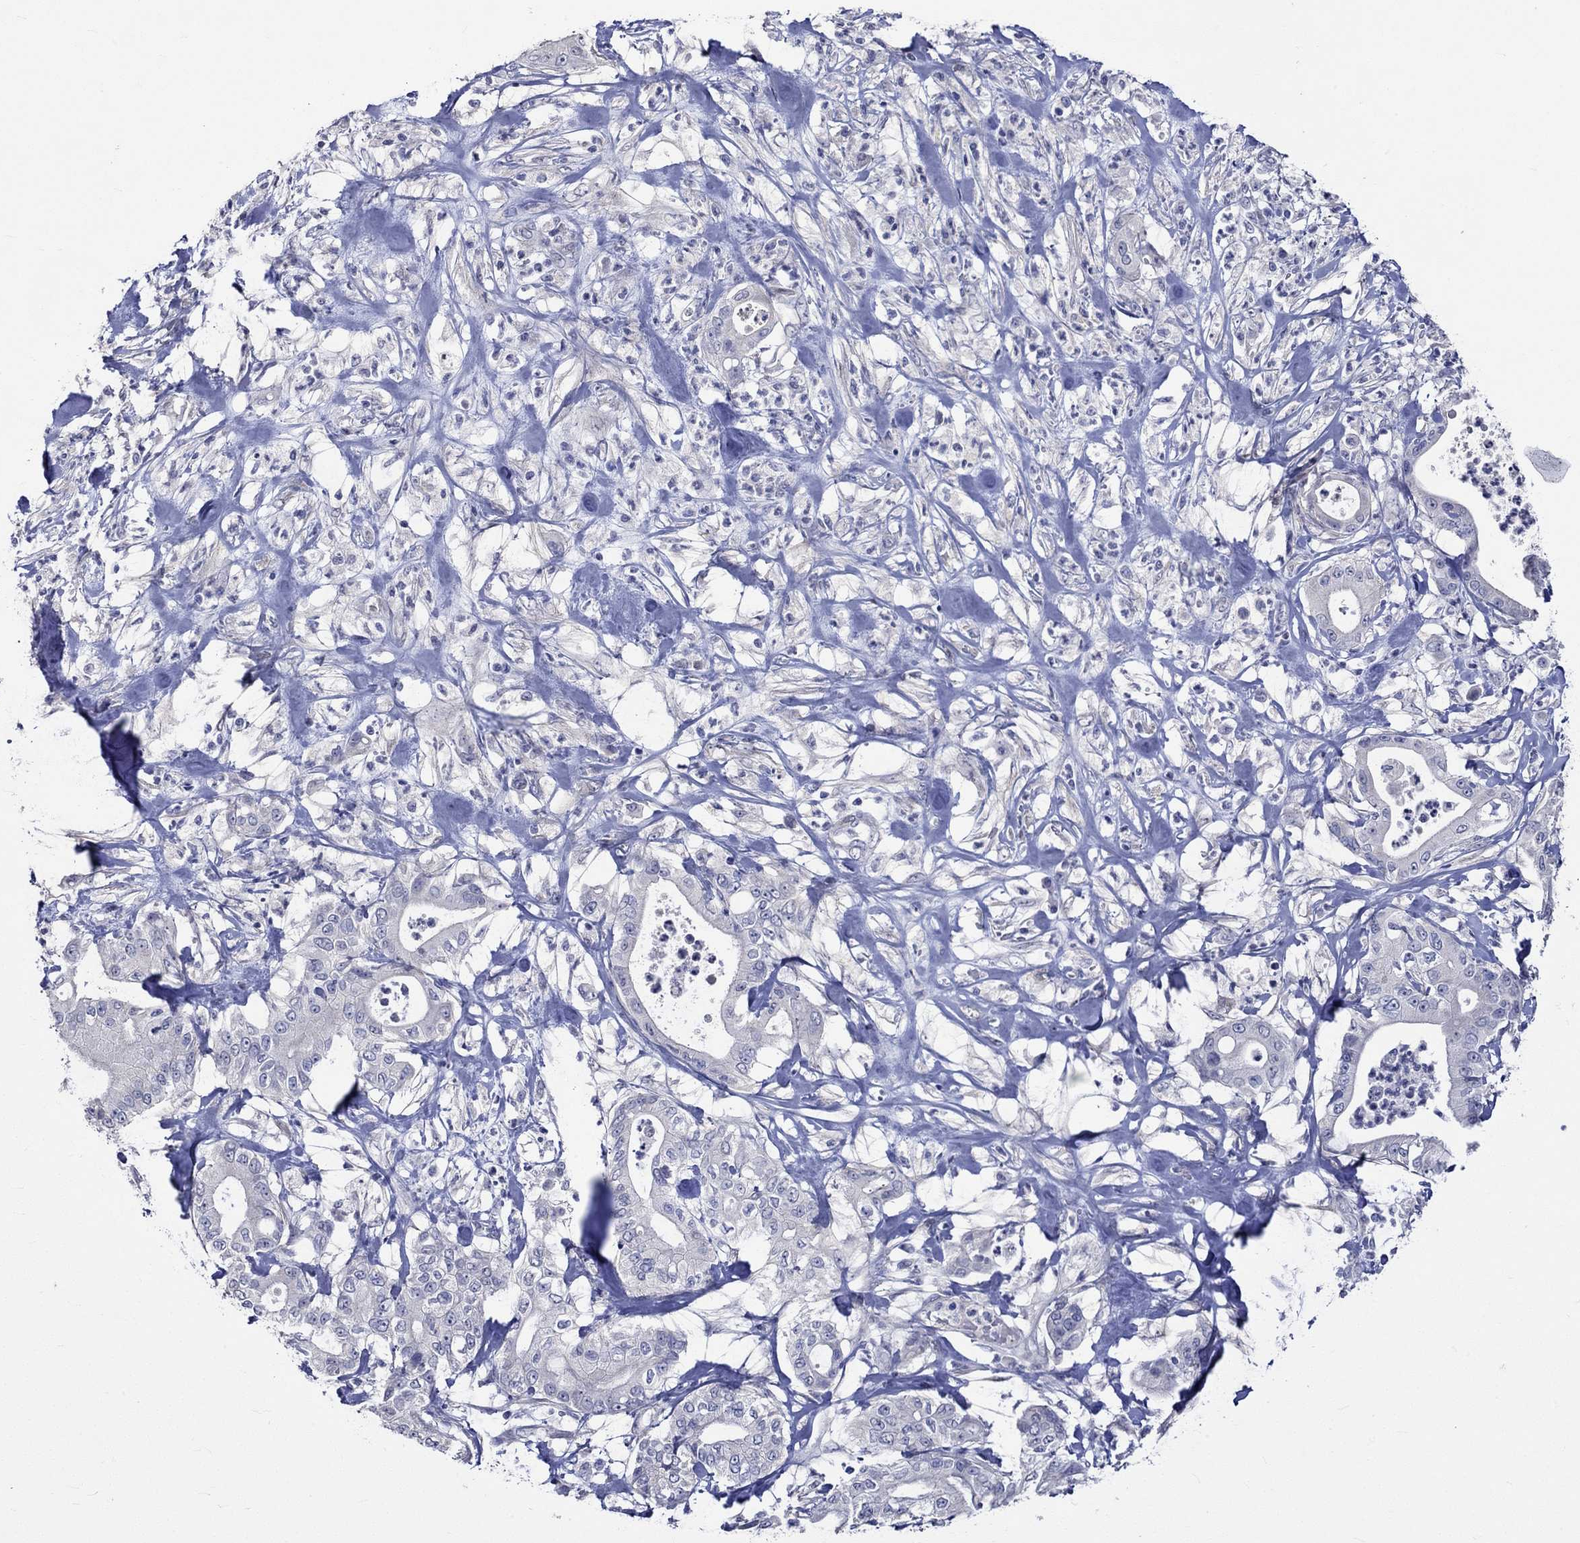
{"staining": {"intensity": "negative", "quantity": "none", "location": "none"}, "tissue": "pancreatic cancer", "cell_type": "Tumor cells", "image_type": "cancer", "snomed": [{"axis": "morphology", "description": "Adenocarcinoma, NOS"}, {"axis": "topography", "description": "Pancreas"}], "caption": "Immunohistochemical staining of human pancreatic cancer (adenocarcinoma) displays no significant expression in tumor cells.", "gene": "CRYAB", "patient": {"sex": "male", "age": 71}}